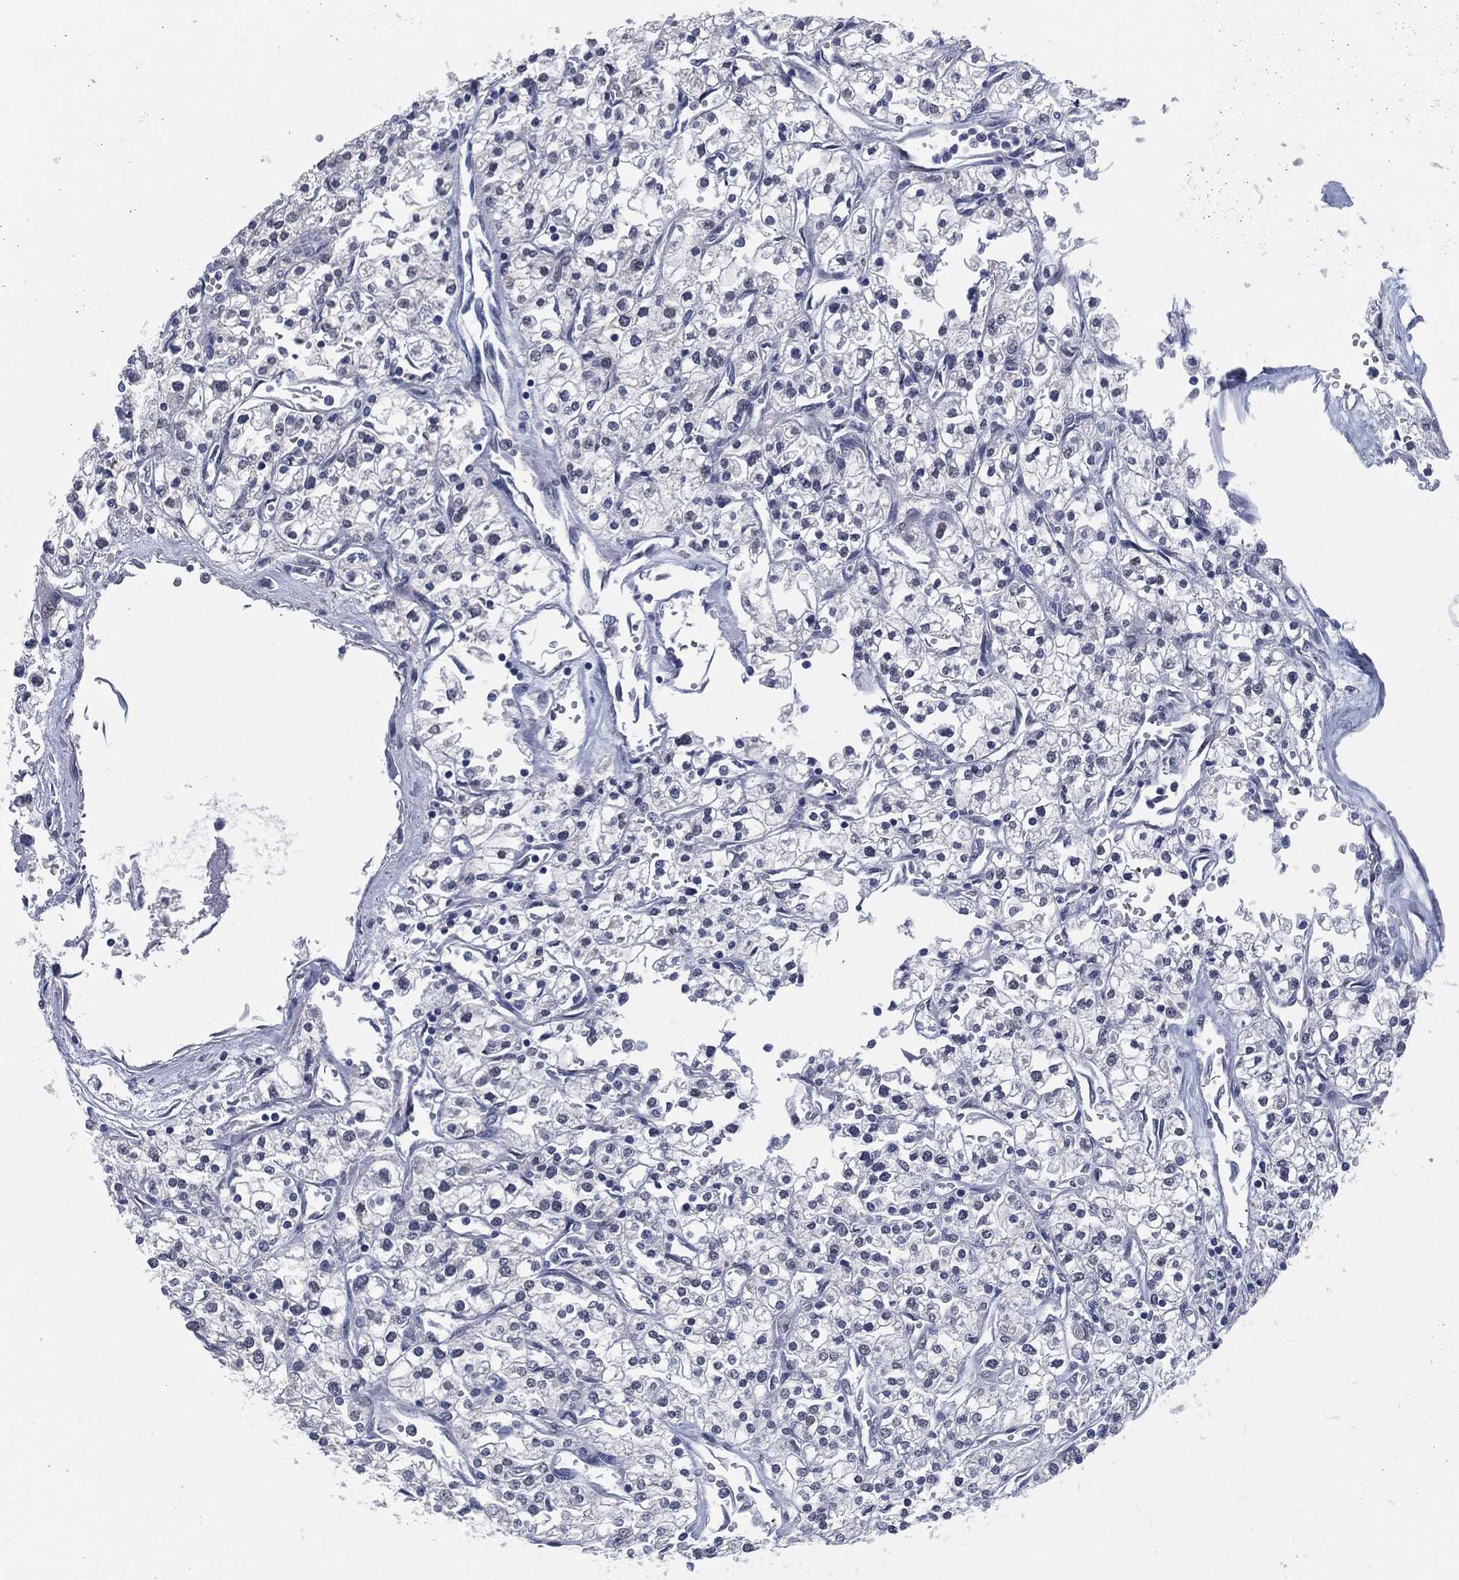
{"staining": {"intensity": "negative", "quantity": "none", "location": "none"}, "tissue": "renal cancer", "cell_type": "Tumor cells", "image_type": "cancer", "snomed": [{"axis": "morphology", "description": "Adenocarcinoma, NOS"}, {"axis": "topography", "description": "Kidney"}], "caption": "Immunohistochemical staining of human renal adenocarcinoma displays no significant staining in tumor cells. Brightfield microscopy of IHC stained with DAB (3,3'-diaminobenzidine) (brown) and hematoxylin (blue), captured at high magnification.", "gene": "PROM1", "patient": {"sex": "male", "age": 80}}